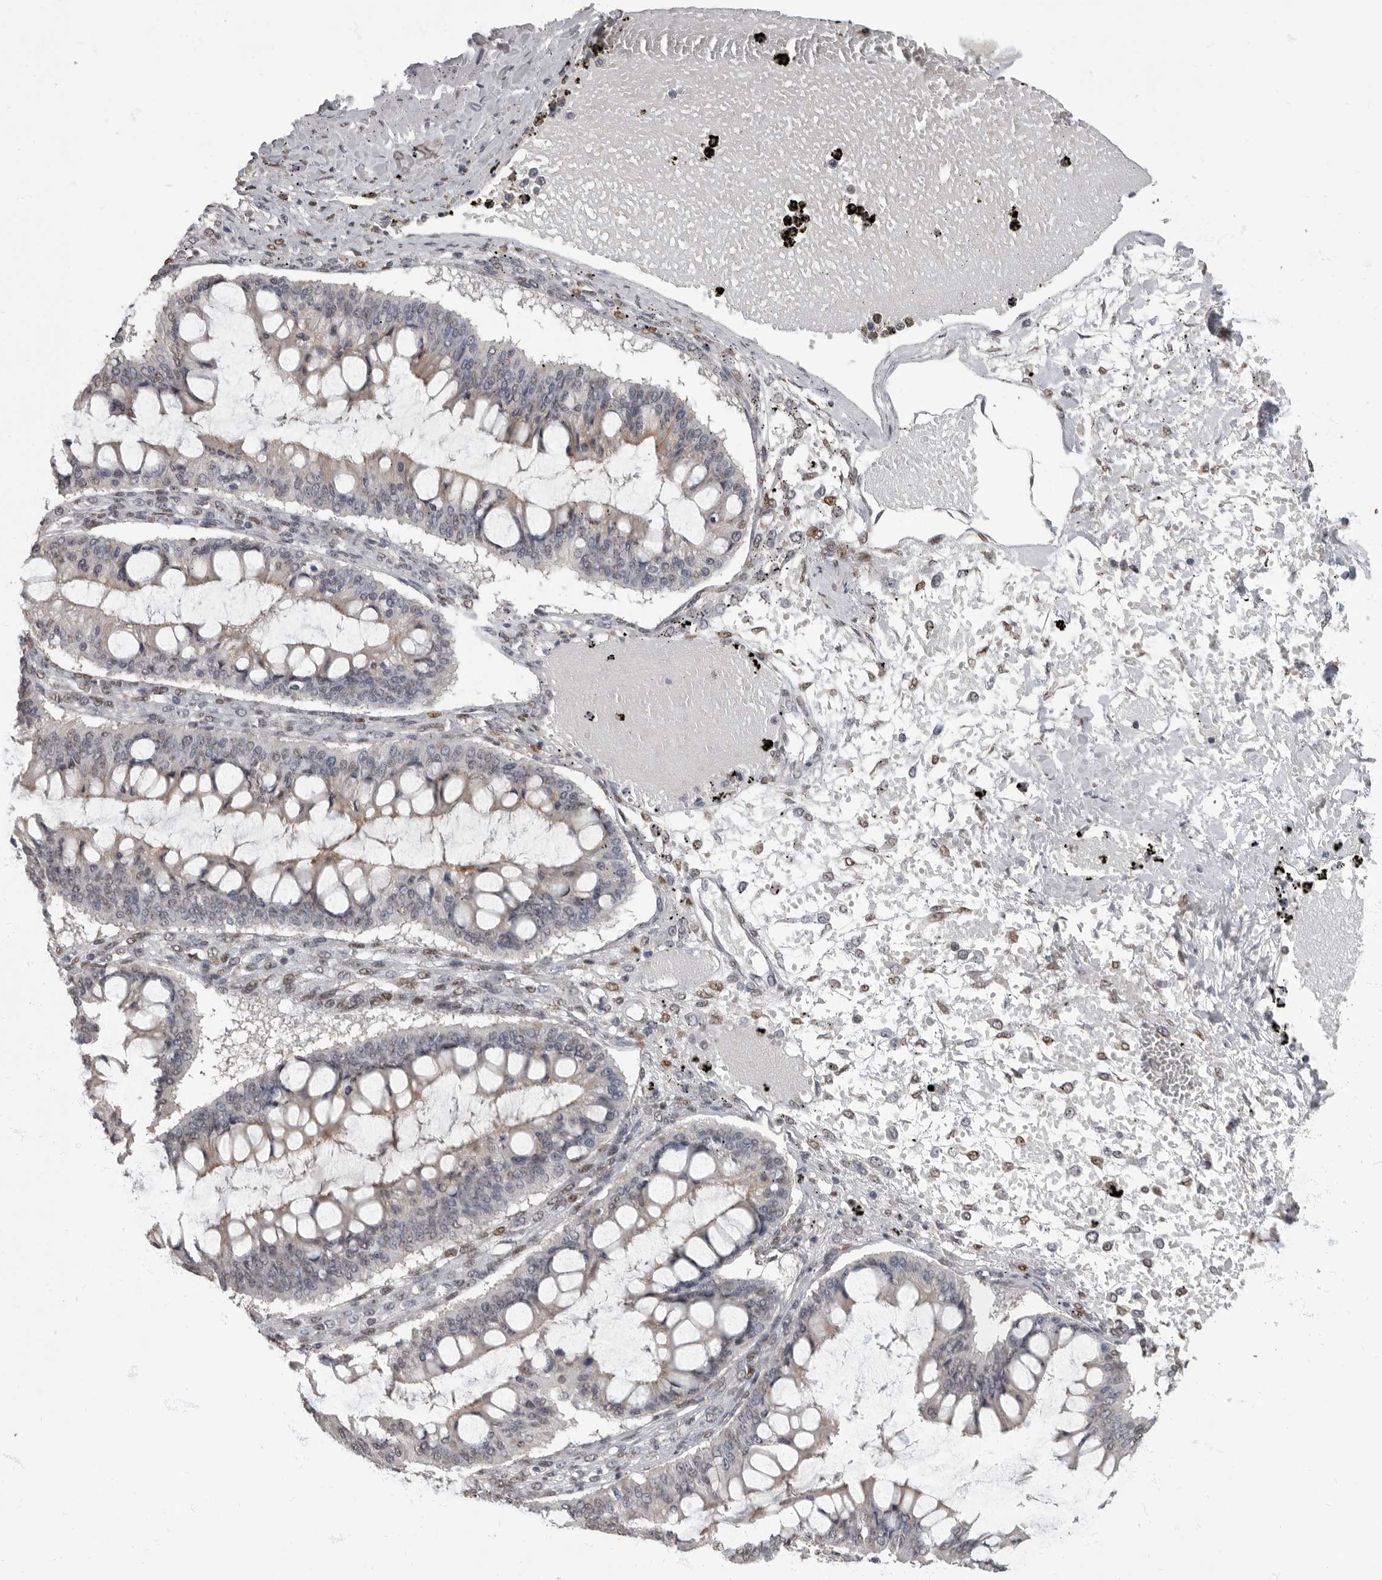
{"staining": {"intensity": "weak", "quantity": "<25%", "location": "cytoplasmic/membranous"}, "tissue": "ovarian cancer", "cell_type": "Tumor cells", "image_type": "cancer", "snomed": [{"axis": "morphology", "description": "Cystadenocarcinoma, mucinous, NOS"}, {"axis": "topography", "description": "Ovary"}], "caption": "Histopathology image shows no significant protein staining in tumor cells of mucinous cystadenocarcinoma (ovarian). (DAB immunohistochemistry (IHC) with hematoxylin counter stain).", "gene": "NBL1", "patient": {"sex": "female", "age": 73}}